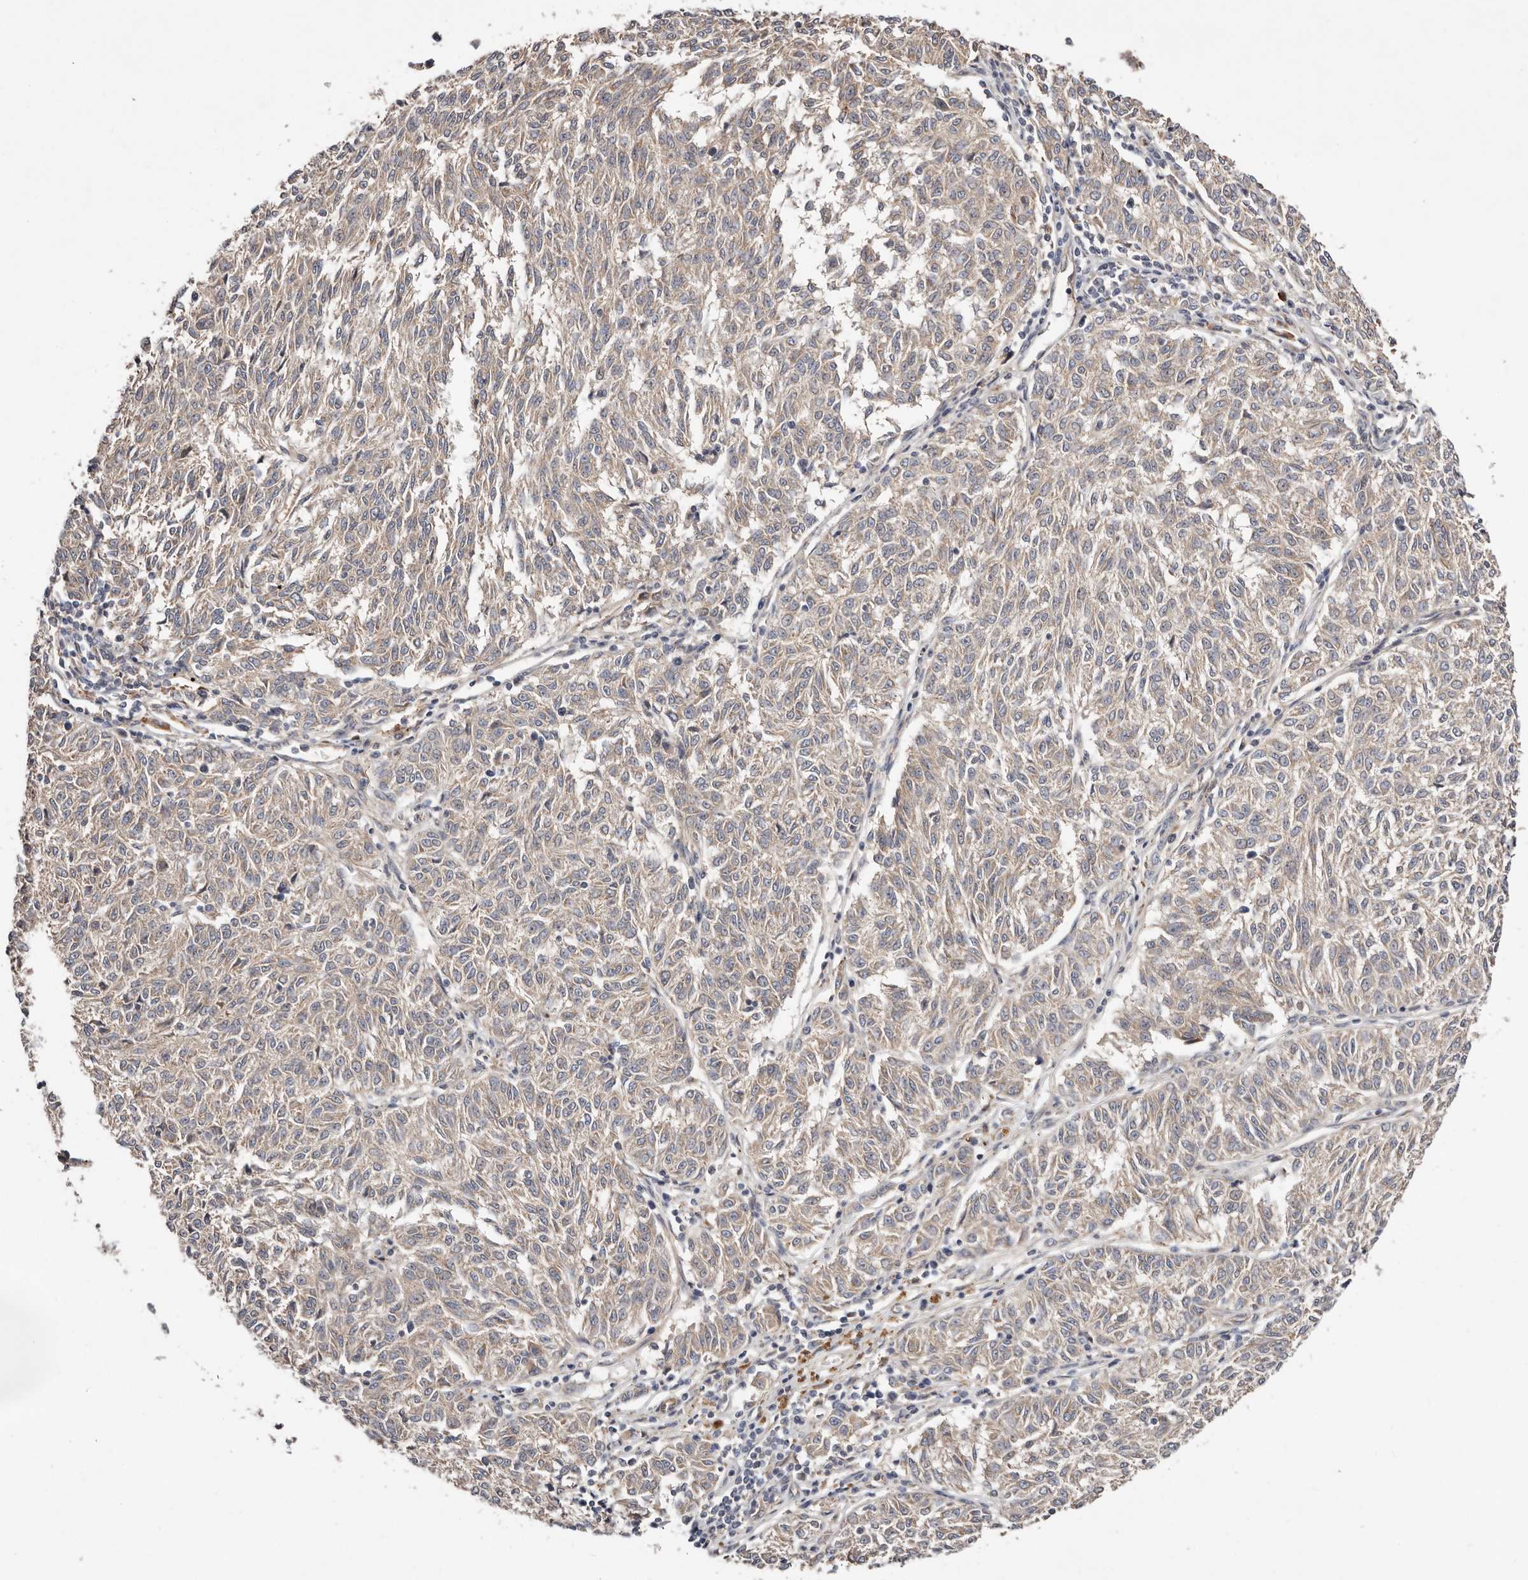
{"staining": {"intensity": "negative", "quantity": "none", "location": "none"}, "tissue": "melanoma", "cell_type": "Tumor cells", "image_type": "cancer", "snomed": [{"axis": "morphology", "description": "Malignant melanoma, NOS"}, {"axis": "topography", "description": "Skin"}], "caption": "Immunohistochemistry image of neoplastic tissue: human melanoma stained with DAB (3,3'-diaminobenzidine) reveals no significant protein expression in tumor cells. Brightfield microscopy of immunohistochemistry (IHC) stained with DAB (3,3'-diaminobenzidine) (brown) and hematoxylin (blue), captured at high magnification.", "gene": "MACF1", "patient": {"sex": "female", "age": 72}}